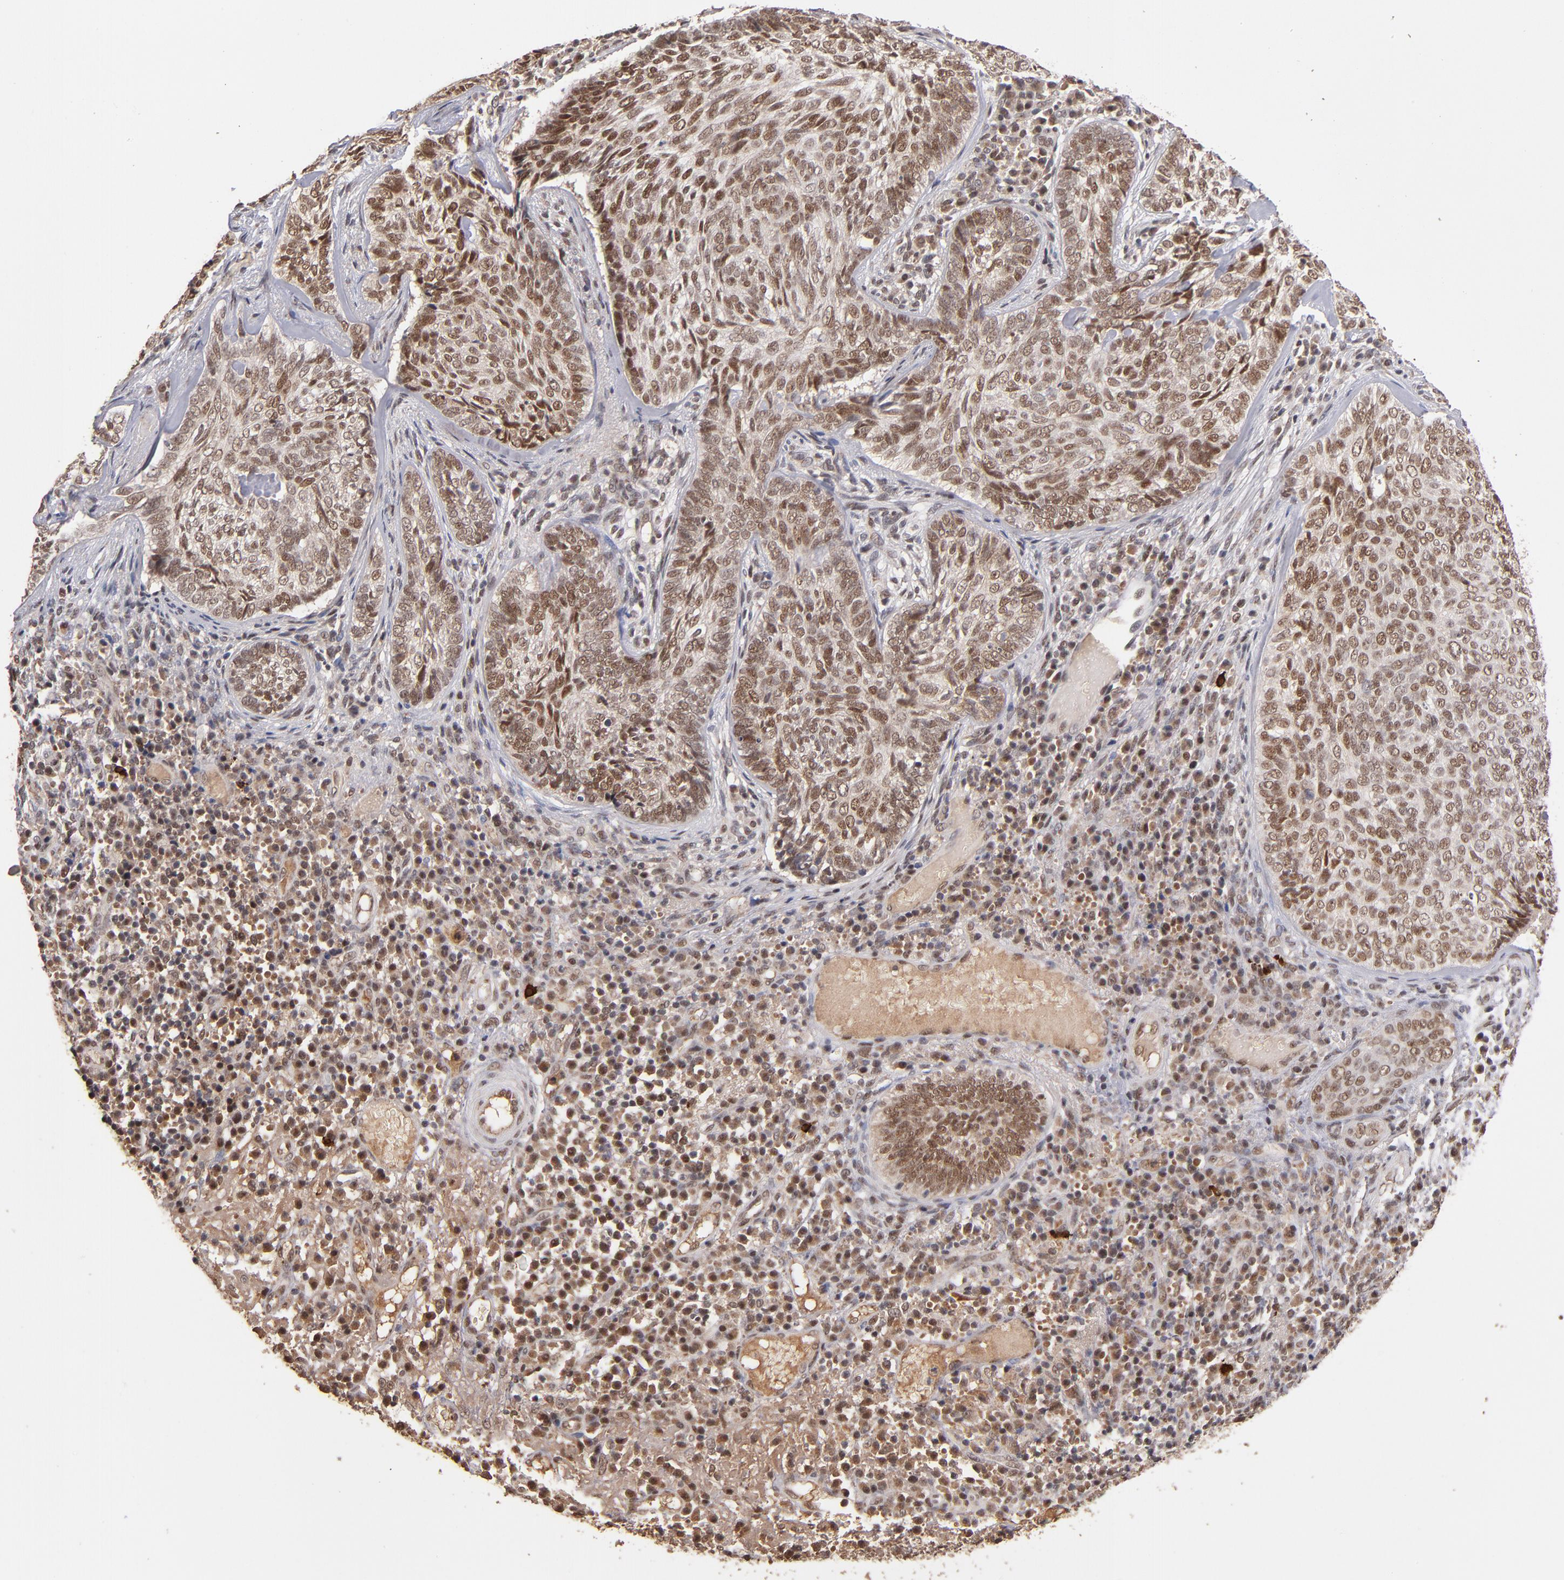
{"staining": {"intensity": "moderate", "quantity": ">75%", "location": "nuclear"}, "tissue": "skin cancer", "cell_type": "Tumor cells", "image_type": "cancer", "snomed": [{"axis": "morphology", "description": "Basal cell carcinoma"}, {"axis": "topography", "description": "Skin"}], "caption": "Brown immunohistochemical staining in basal cell carcinoma (skin) reveals moderate nuclear positivity in about >75% of tumor cells. The protein is stained brown, and the nuclei are stained in blue (DAB (3,3'-diaminobenzidine) IHC with brightfield microscopy, high magnification).", "gene": "EAPP", "patient": {"sex": "male", "age": 72}}